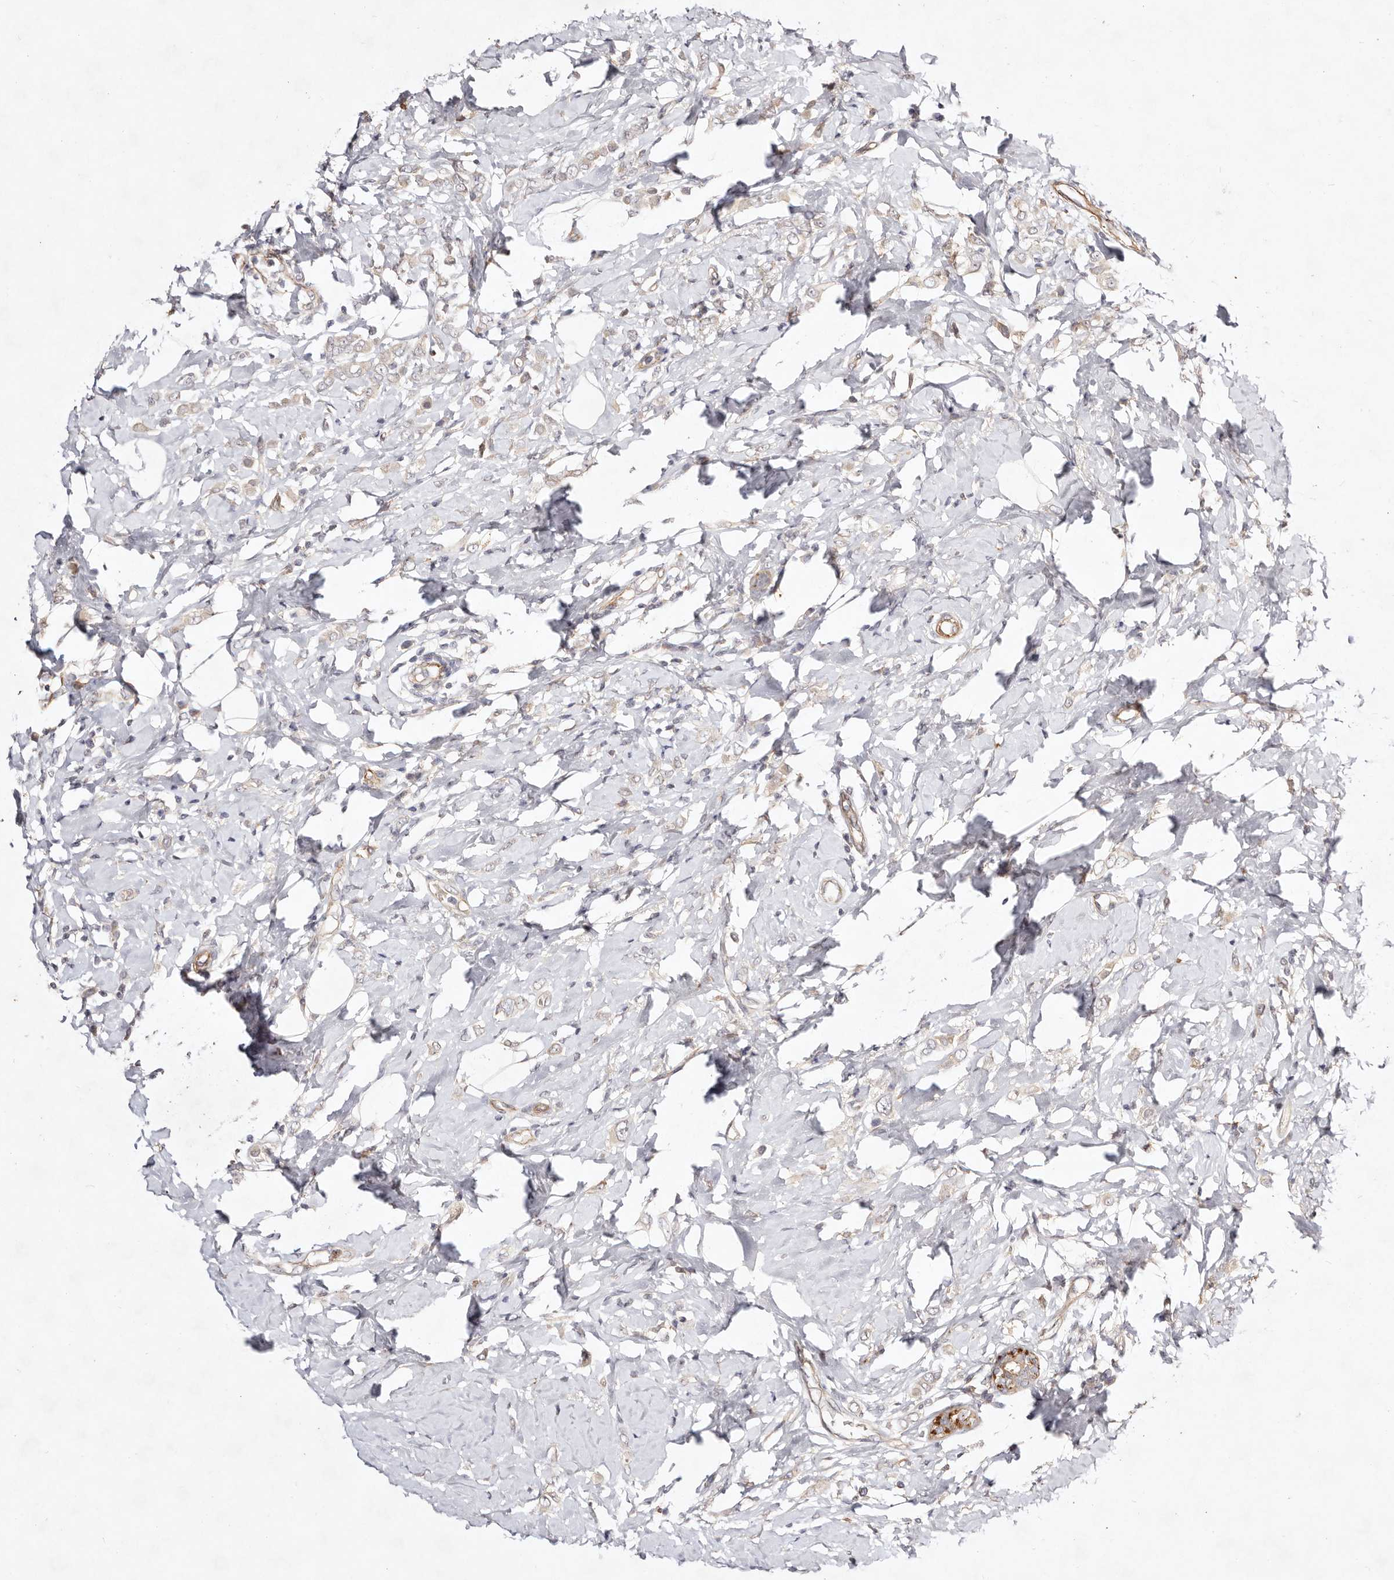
{"staining": {"intensity": "weak", "quantity": "<25%", "location": "cytoplasmic/membranous"}, "tissue": "breast cancer", "cell_type": "Tumor cells", "image_type": "cancer", "snomed": [{"axis": "morphology", "description": "Lobular carcinoma"}, {"axis": "topography", "description": "Breast"}], "caption": "A high-resolution image shows IHC staining of breast cancer (lobular carcinoma), which shows no significant expression in tumor cells.", "gene": "MTMR11", "patient": {"sex": "female", "age": 47}}